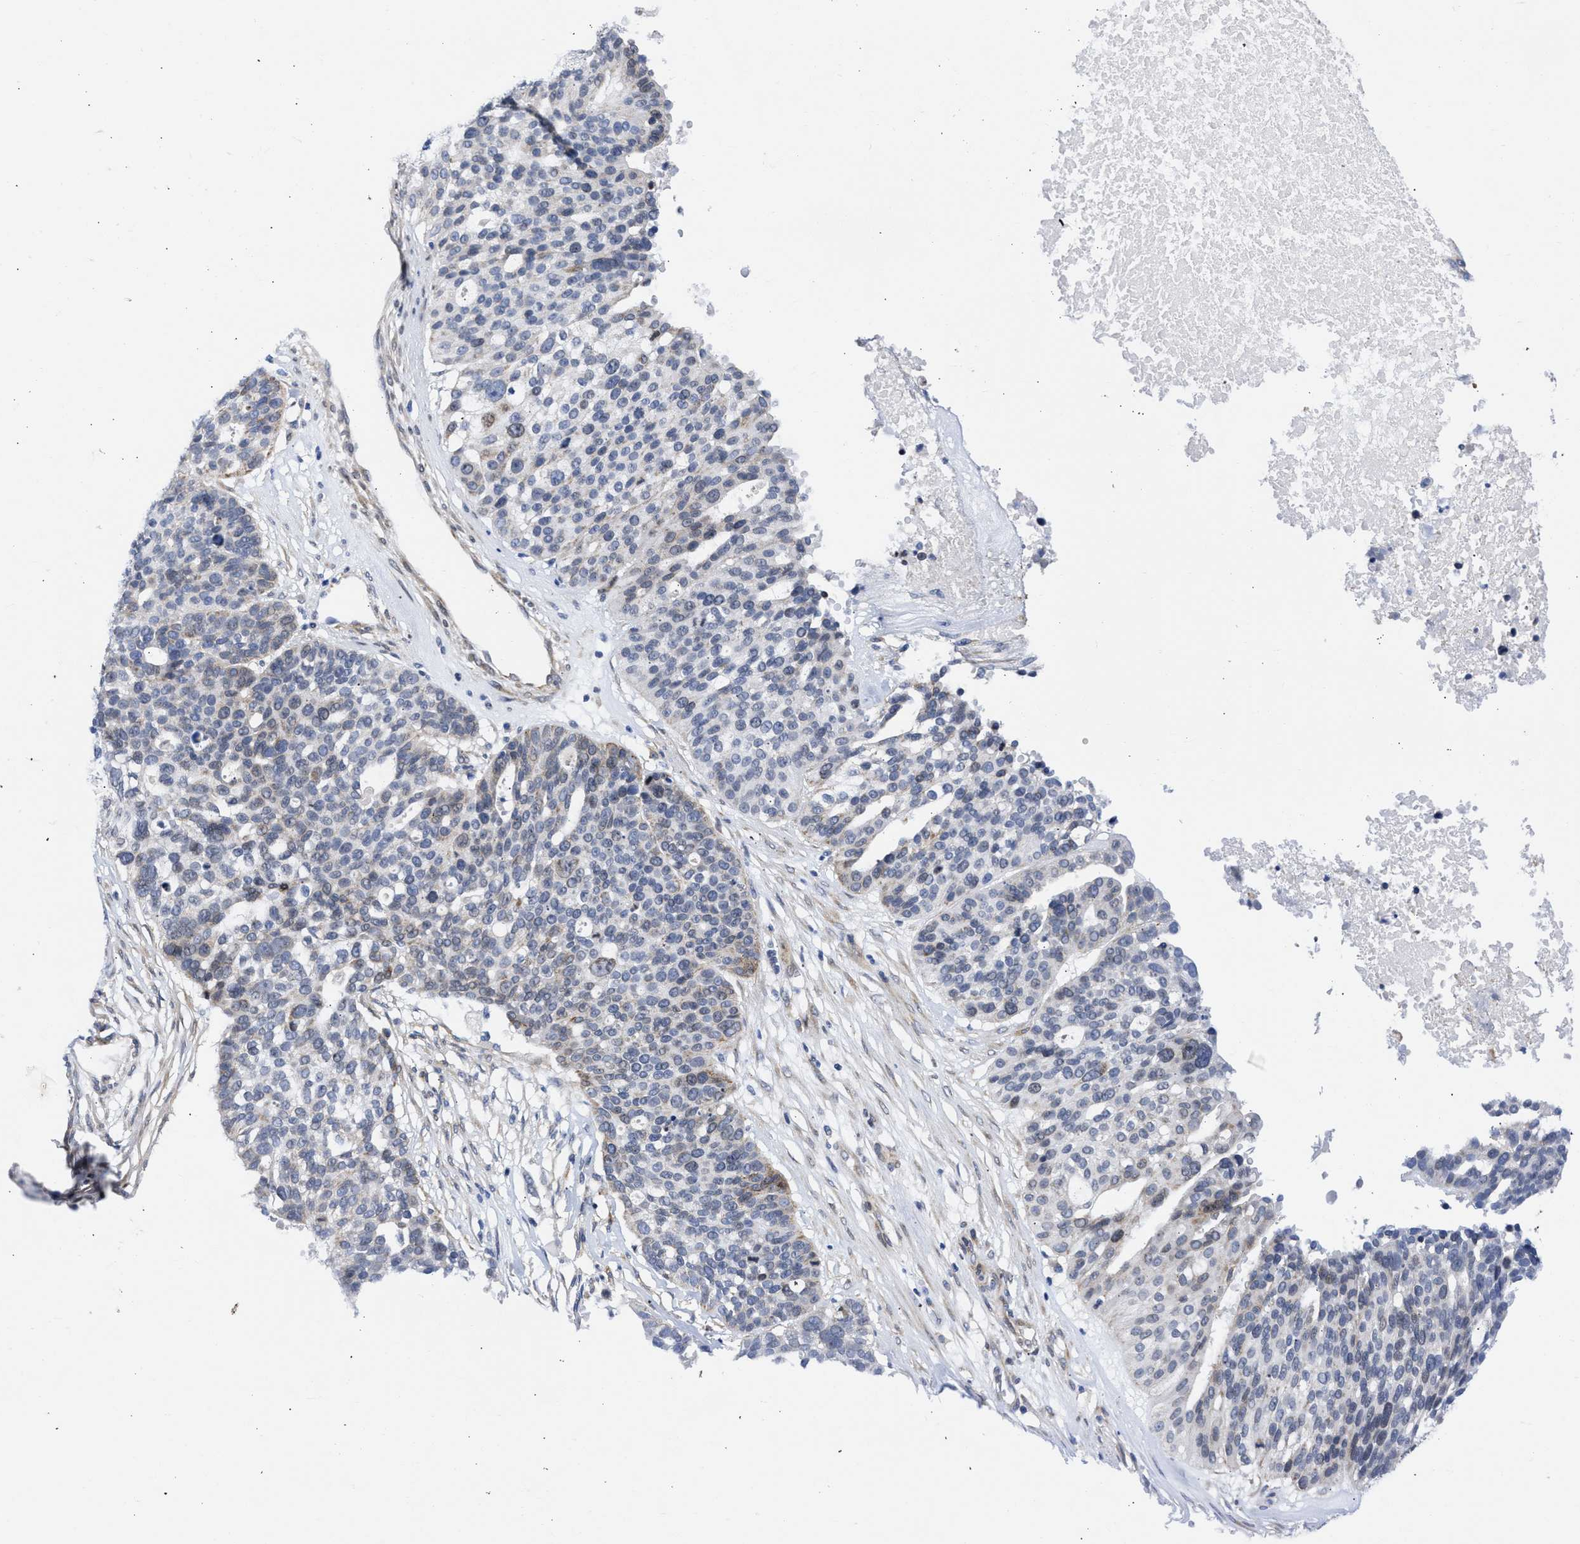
{"staining": {"intensity": "moderate", "quantity": "<25%", "location": "cytoplasmic/membranous"}, "tissue": "ovarian cancer", "cell_type": "Tumor cells", "image_type": "cancer", "snomed": [{"axis": "morphology", "description": "Cystadenocarcinoma, serous, NOS"}, {"axis": "topography", "description": "Ovary"}], "caption": "DAB immunohistochemical staining of ovarian cancer demonstrates moderate cytoplasmic/membranous protein expression in approximately <25% of tumor cells.", "gene": "NUP35", "patient": {"sex": "female", "age": 59}}